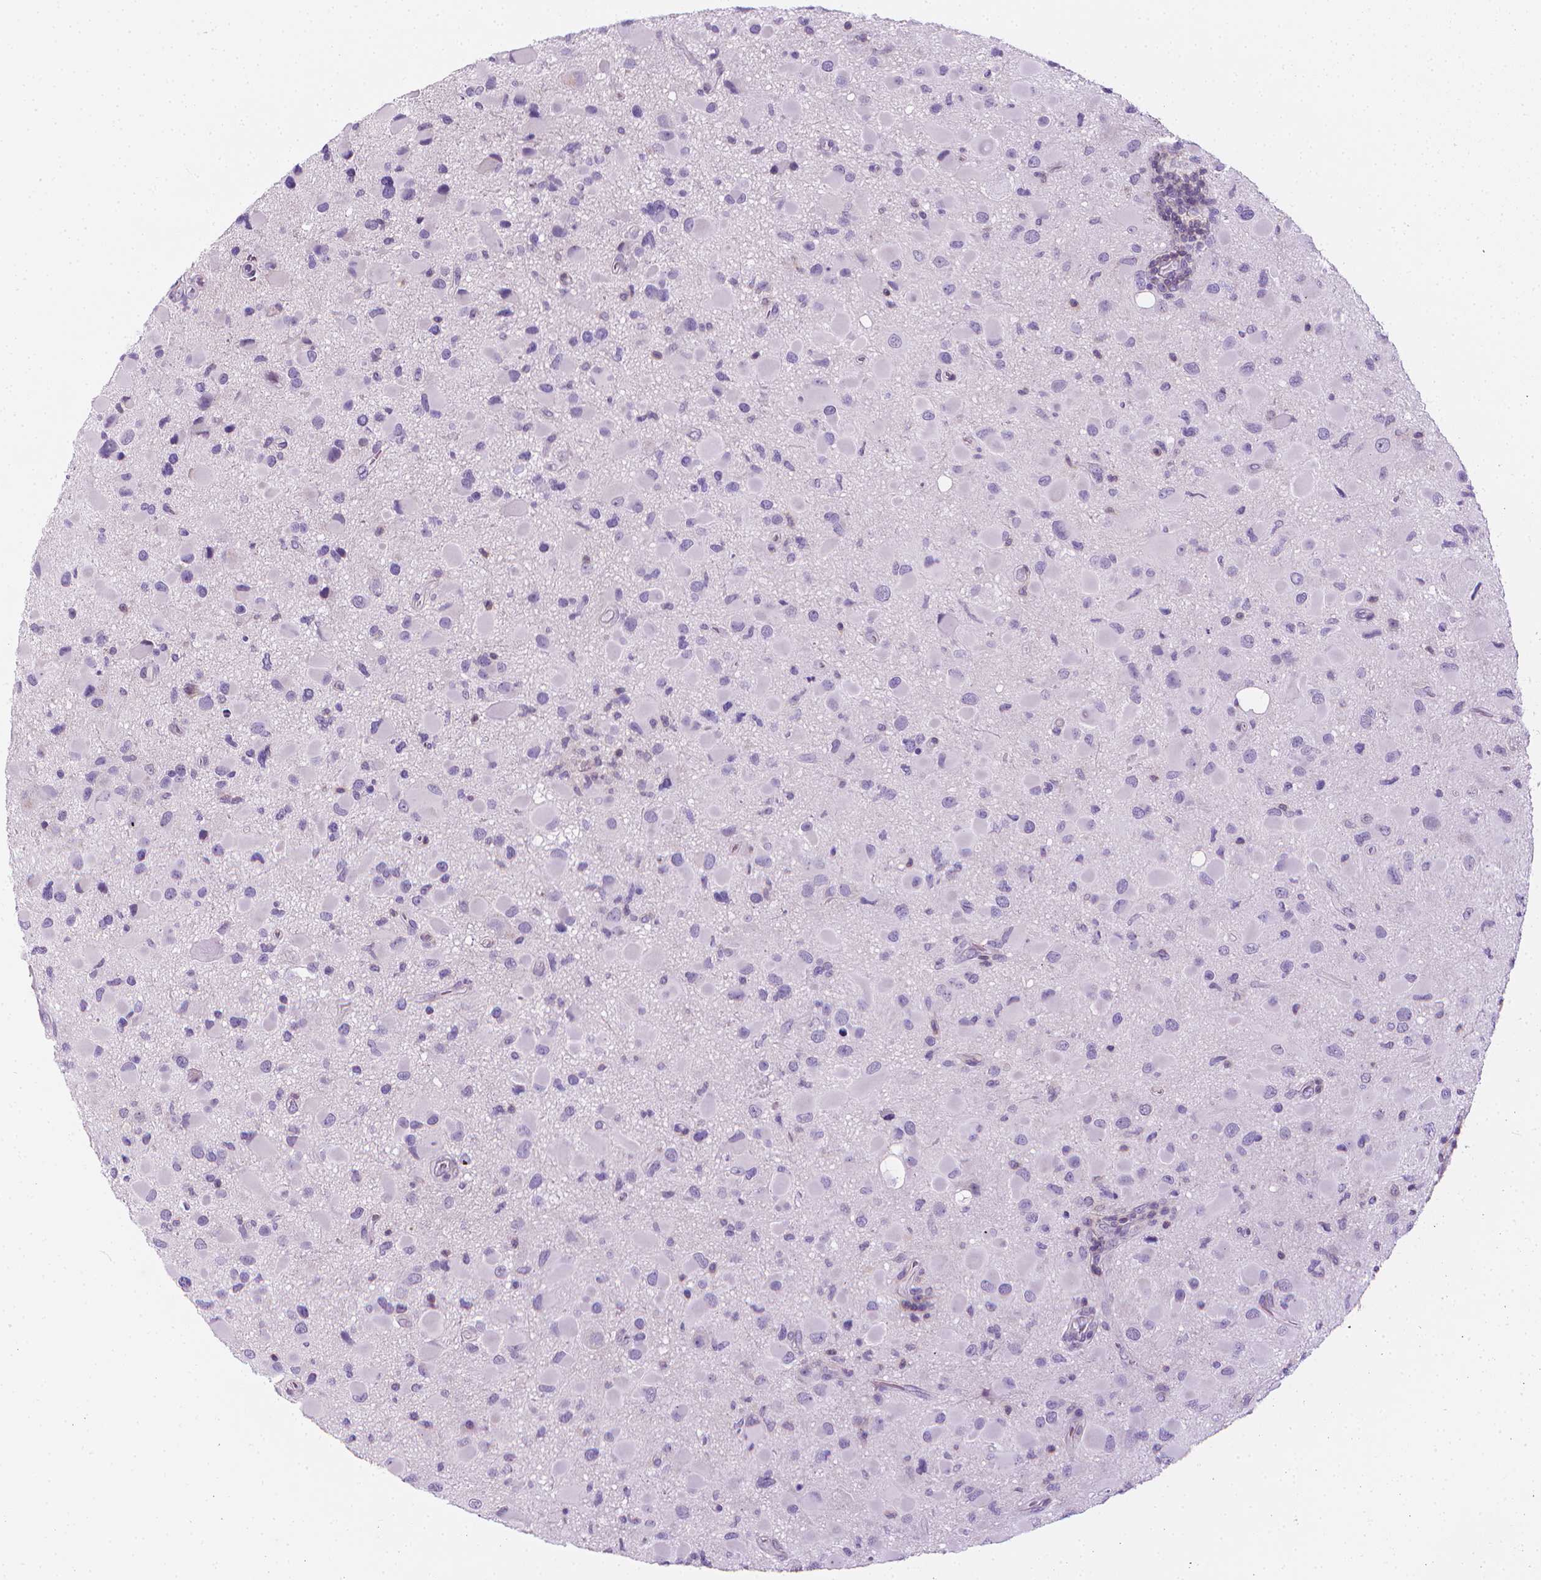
{"staining": {"intensity": "negative", "quantity": "none", "location": "none"}, "tissue": "glioma", "cell_type": "Tumor cells", "image_type": "cancer", "snomed": [{"axis": "morphology", "description": "Glioma, malignant, Low grade"}, {"axis": "topography", "description": "Brain"}], "caption": "Protein analysis of glioma reveals no significant staining in tumor cells. Brightfield microscopy of immunohistochemistry (IHC) stained with DAB (3,3'-diaminobenzidine) (brown) and hematoxylin (blue), captured at high magnification.", "gene": "DCAF8L1", "patient": {"sex": "female", "age": 32}}